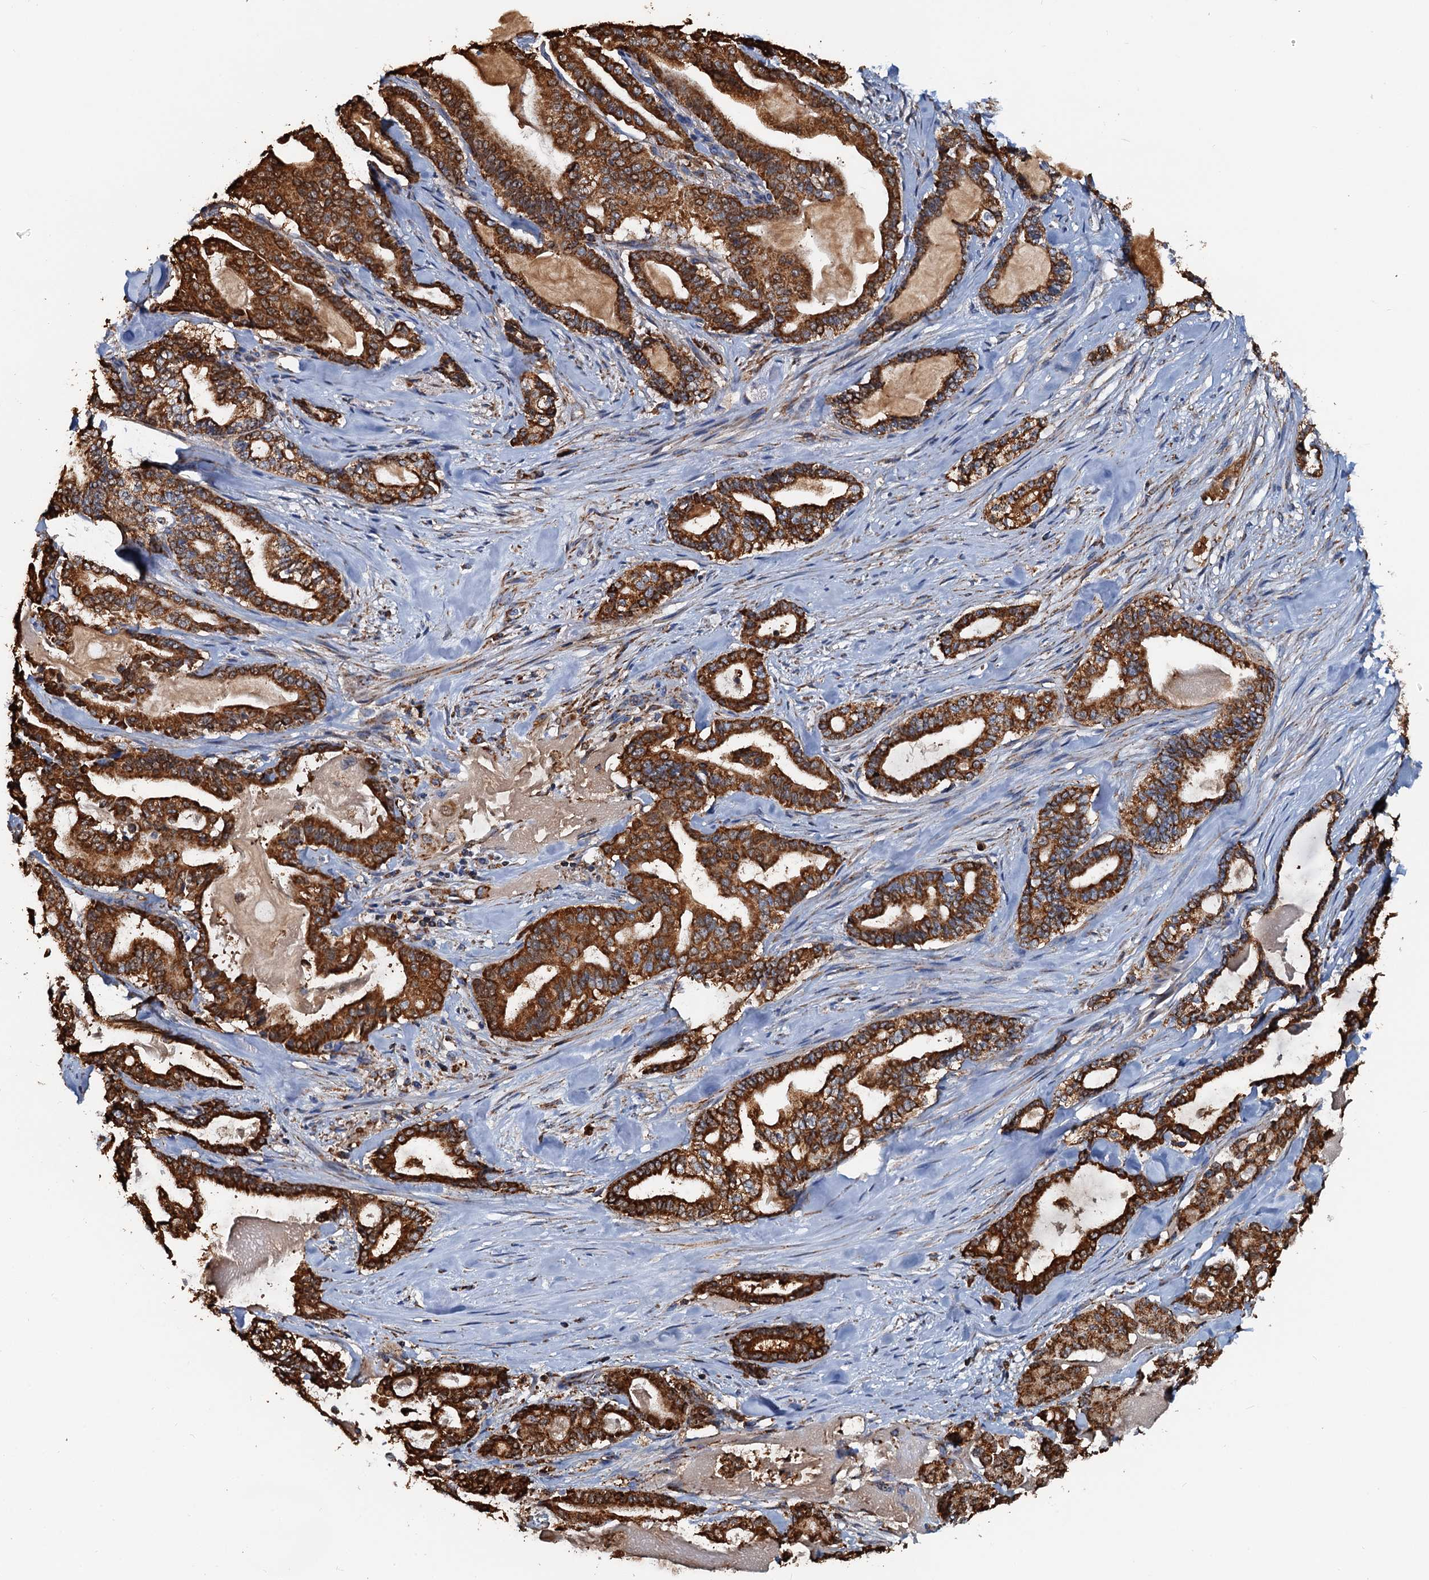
{"staining": {"intensity": "strong", "quantity": ">75%", "location": "cytoplasmic/membranous"}, "tissue": "pancreatic cancer", "cell_type": "Tumor cells", "image_type": "cancer", "snomed": [{"axis": "morphology", "description": "Adenocarcinoma, NOS"}, {"axis": "topography", "description": "Pancreas"}], "caption": "A high-resolution micrograph shows IHC staining of pancreatic adenocarcinoma, which reveals strong cytoplasmic/membranous positivity in about >75% of tumor cells.", "gene": "AAGAB", "patient": {"sex": "male", "age": 63}}